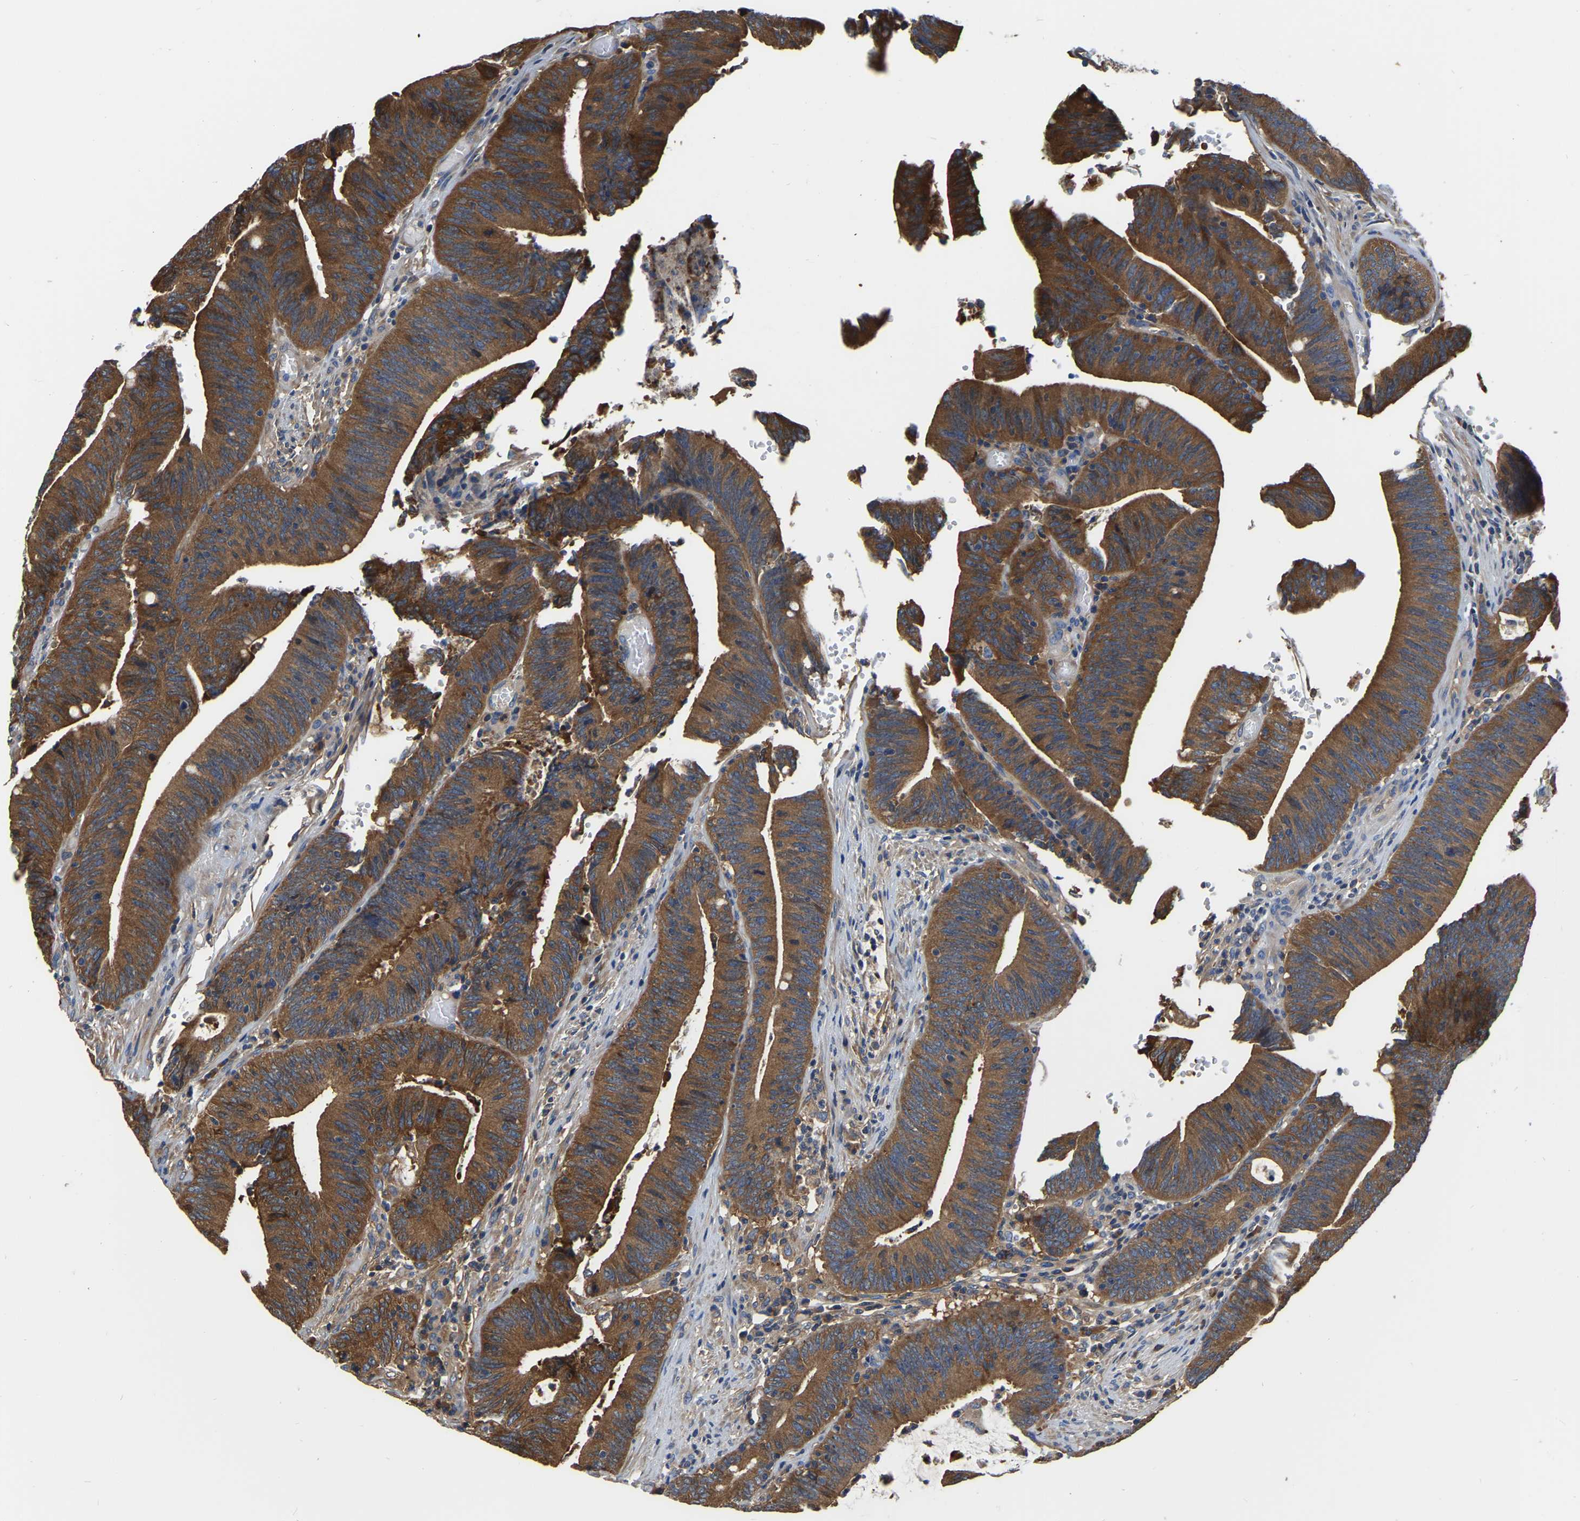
{"staining": {"intensity": "strong", "quantity": ">75%", "location": "cytoplasmic/membranous"}, "tissue": "colorectal cancer", "cell_type": "Tumor cells", "image_type": "cancer", "snomed": [{"axis": "morphology", "description": "Normal tissue, NOS"}, {"axis": "morphology", "description": "Adenocarcinoma, NOS"}, {"axis": "topography", "description": "Rectum"}], "caption": "Immunohistochemical staining of colorectal cancer displays high levels of strong cytoplasmic/membranous positivity in about >75% of tumor cells. The staining was performed using DAB, with brown indicating positive protein expression. Nuclei are stained blue with hematoxylin.", "gene": "GARS1", "patient": {"sex": "female", "age": 66}}